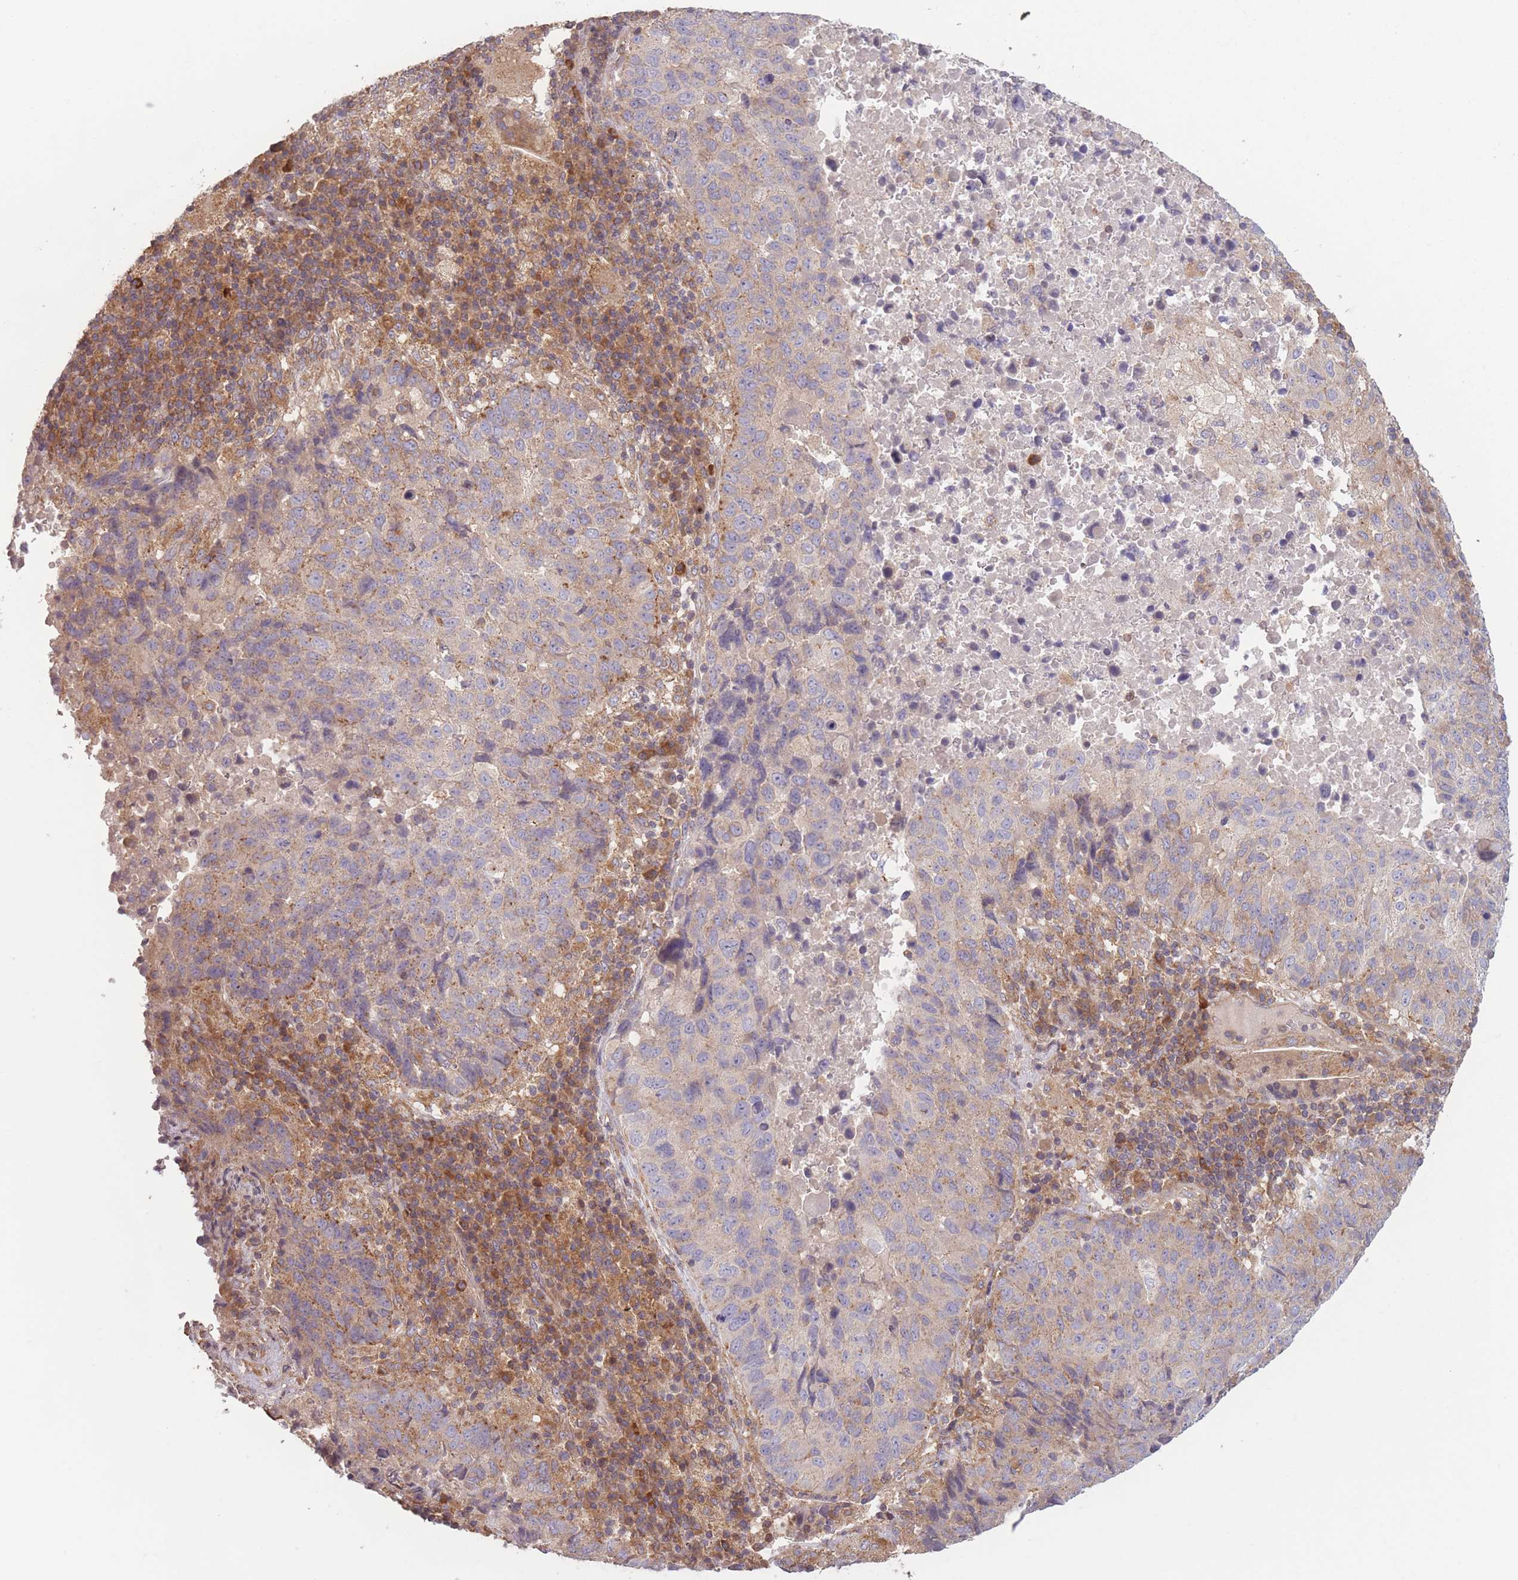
{"staining": {"intensity": "moderate", "quantity": "25%-75%", "location": "cytoplasmic/membranous"}, "tissue": "lung cancer", "cell_type": "Tumor cells", "image_type": "cancer", "snomed": [{"axis": "morphology", "description": "Squamous cell carcinoma, NOS"}, {"axis": "topography", "description": "Lung"}], "caption": "This is a histology image of IHC staining of lung squamous cell carcinoma, which shows moderate staining in the cytoplasmic/membranous of tumor cells.", "gene": "WASHC2A", "patient": {"sex": "male", "age": 73}}